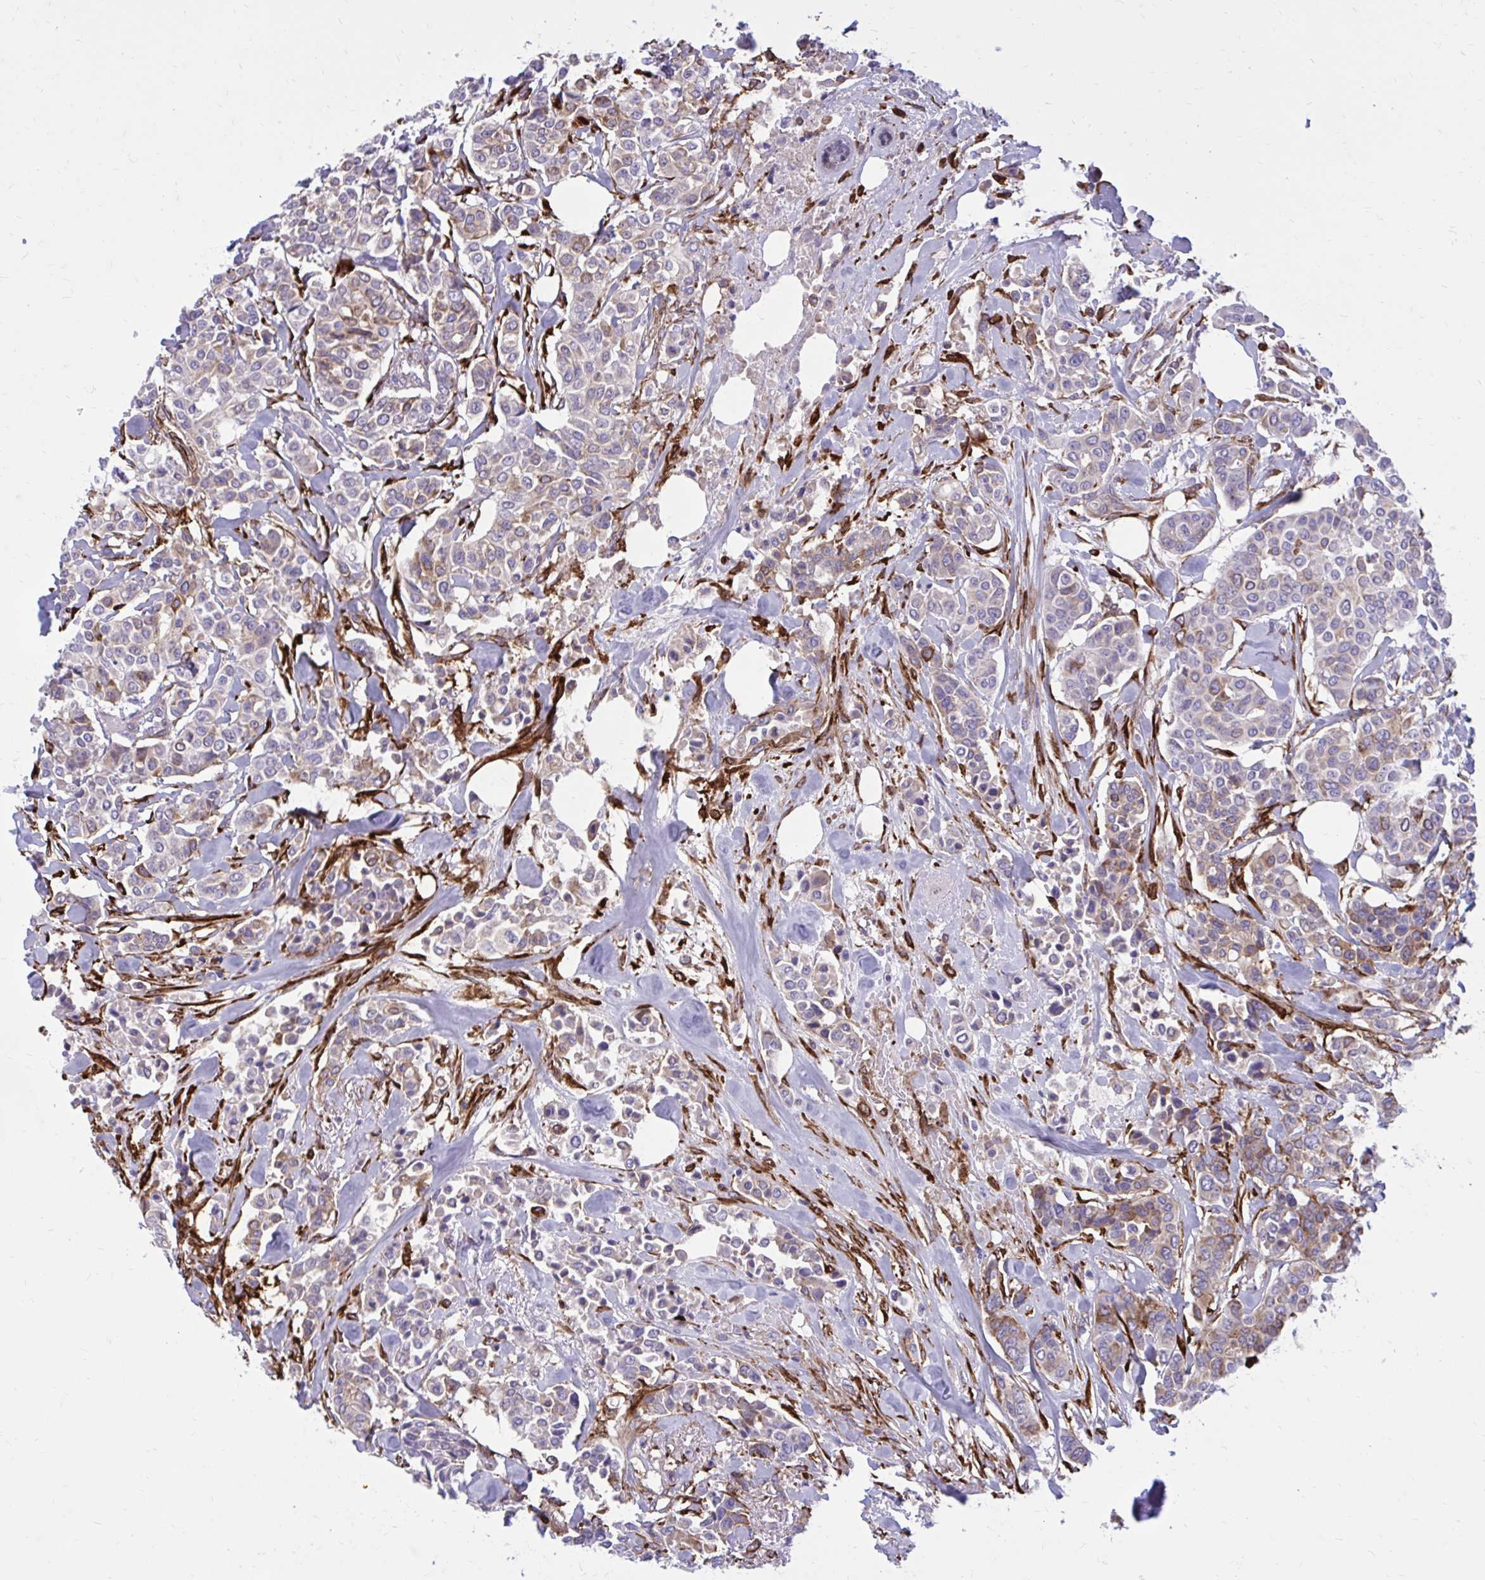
{"staining": {"intensity": "weak", "quantity": "25%-75%", "location": "cytoplasmic/membranous"}, "tissue": "breast cancer", "cell_type": "Tumor cells", "image_type": "cancer", "snomed": [{"axis": "morphology", "description": "Lobular carcinoma"}, {"axis": "topography", "description": "Breast"}], "caption": "Immunohistochemistry photomicrograph of neoplastic tissue: human breast cancer (lobular carcinoma) stained using immunohistochemistry demonstrates low levels of weak protein expression localized specifically in the cytoplasmic/membranous of tumor cells, appearing as a cytoplasmic/membranous brown color.", "gene": "BEND5", "patient": {"sex": "female", "age": 51}}